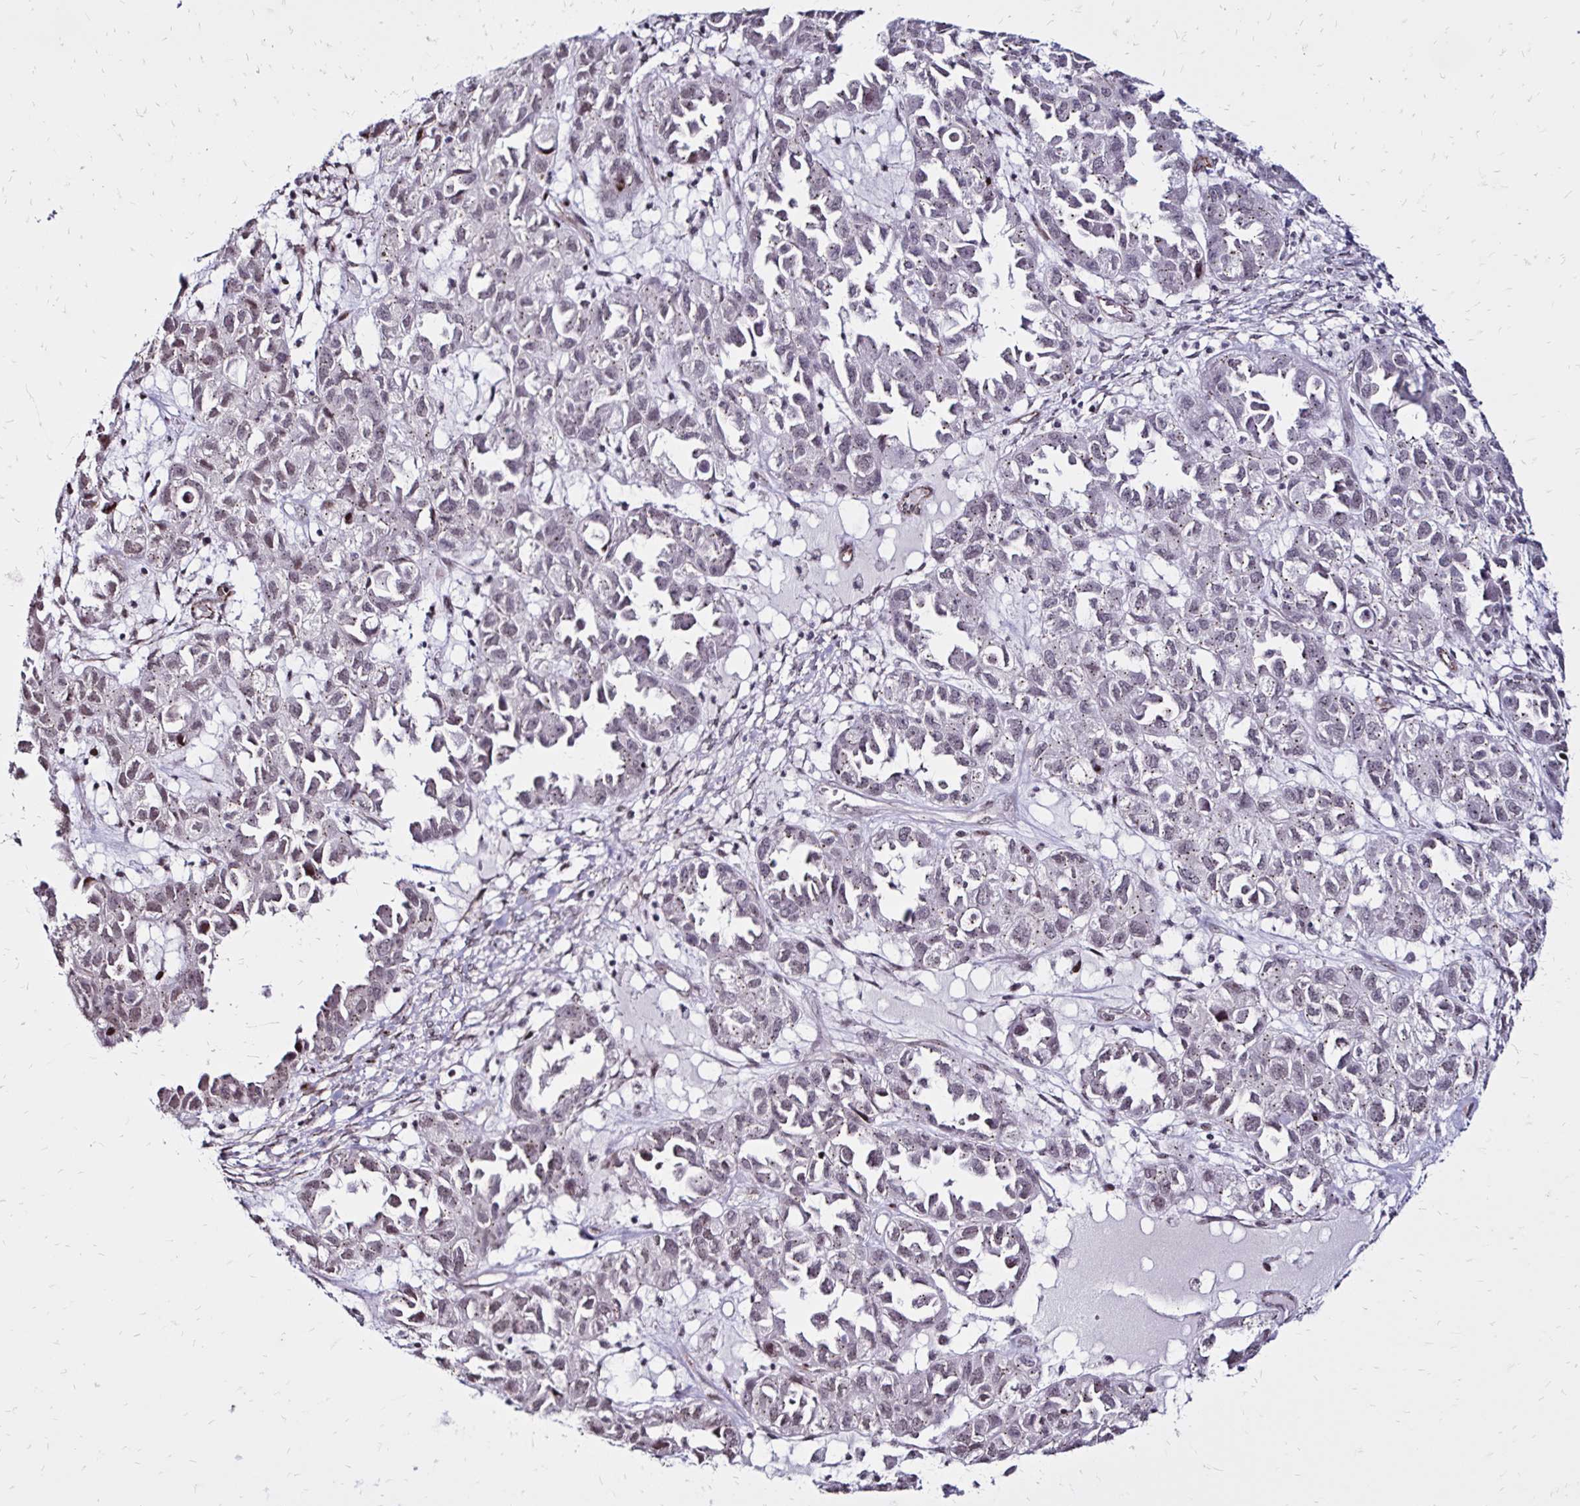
{"staining": {"intensity": "weak", "quantity": "25%-75%", "location": "cytoplasmic/membranous"}, "tissue": "ovarian cancer", "cell_type": "Tumor cells", "image_type": "cancer", "snomed": [{"axis": "morphology", "description": "Cystadenocarcinoma, serous, NOS"}, {"axis": "topography", "description": "Ovary"}], "caption": "High-magnification brightfield microscopy of ovarian cancer stained with DAB (3,3'-diaminobenzidine) (brown) and counterstained with hematoxylin (blue). tumor cells exhibit weak cytoplasmic/membranous staining is seen in about25%-75% of cells.", "gene": "TOB1", "patient": {"sex": "female", "age": 84}}